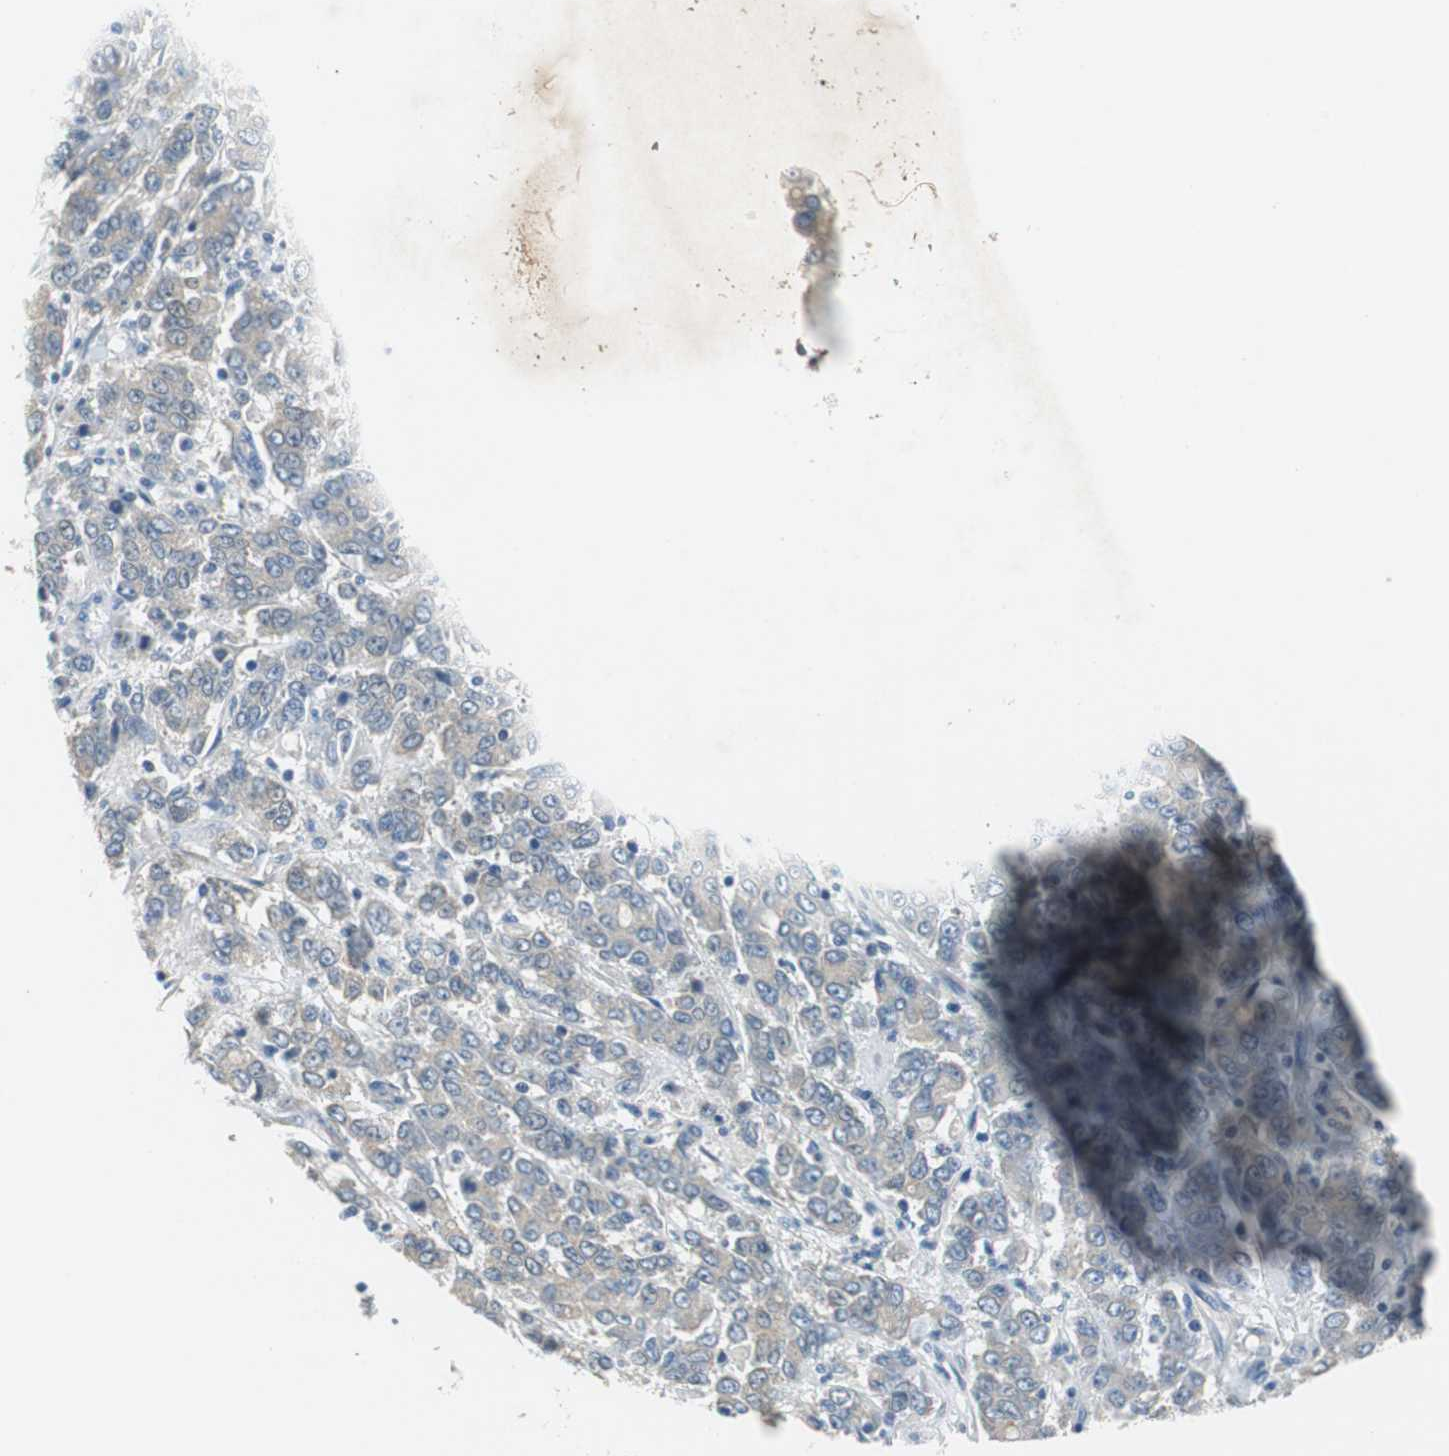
{"staining": {"intensity": "negative", "quantity": "none", "location": "none"}, "tissue": "stomach cancer", "cell_type": "Tumor cells", "image_type": "cancer", "snomed": [{"axis": "morphology", "description": "Adenocarcinoma, NOS"}, {"axis": "topography", "description": "Stomach, lower"}], "caption": "Immunohistochemistry photomicrograph of neoplastic tissue: human stomach adenocarcinoma stained with DAB (3,3'-diaminobenzidine) displays no significant protein expression in tumor cells.", "gene": "FADS2", "patient": {"sex": "female", "age": 71}}